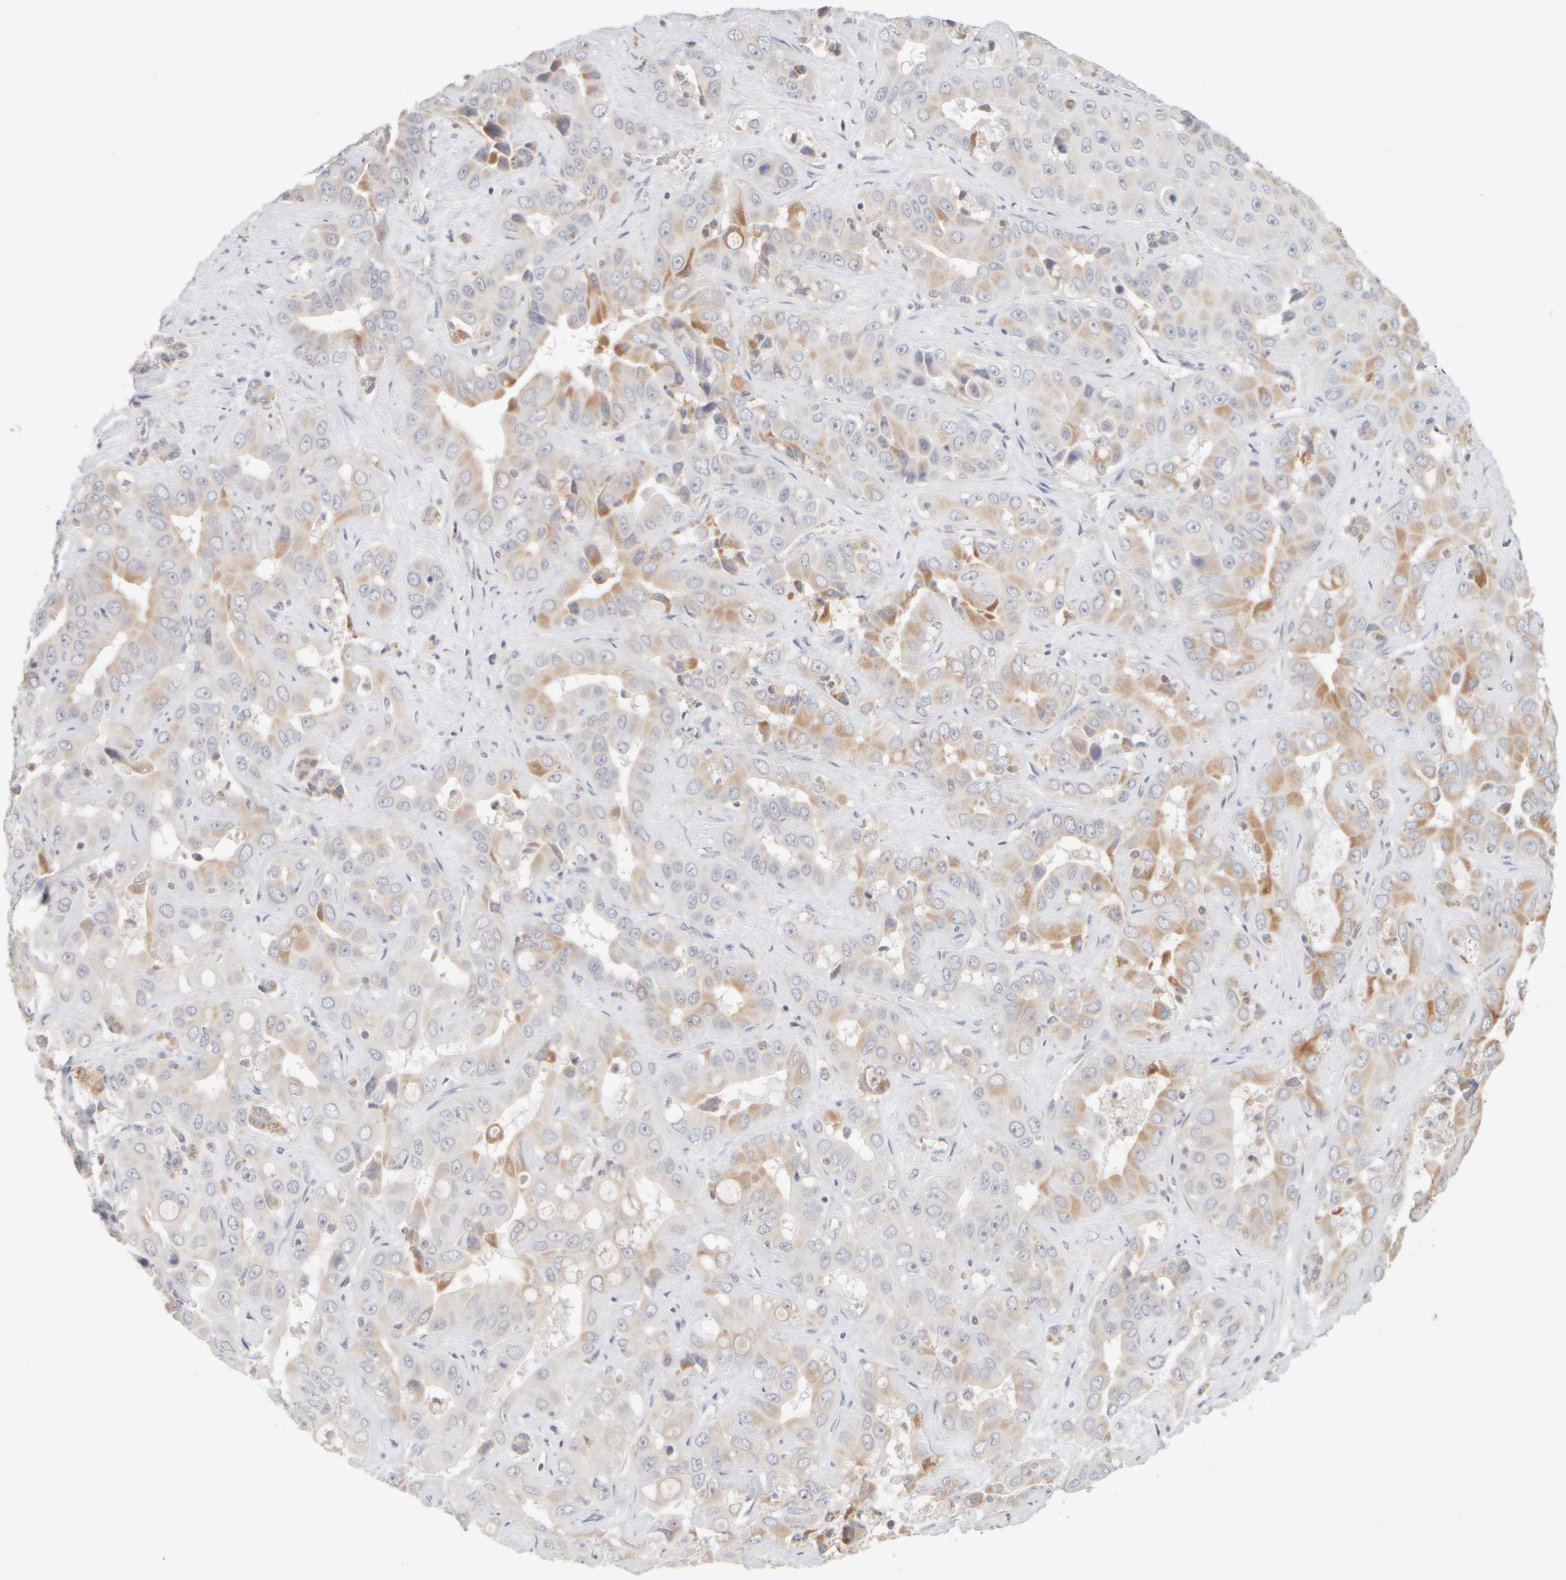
{"staining": {"intensity": "moderate", "quantity": "<25%", "location": "cytoplasmic/membranous"}, "tissue": "liver cancer", "cell_type": "Tumor cells", "image_type": "cancer", "snomed": [{"axis": "morphology", "description": "Cholangiocarcinoma"}, {"axis": "topography", "description": "Liver"}], "caption": "IHC (DAB) staining of human liver cancer reveals moderate cytoplasmic/membranous protein expression in about <25% of tumor cells. (brown staining indicates protein expression, while blue staining denotes nuclei).", "gene": "ZNF112", "patient": {"sex": "female", "age": 52}}